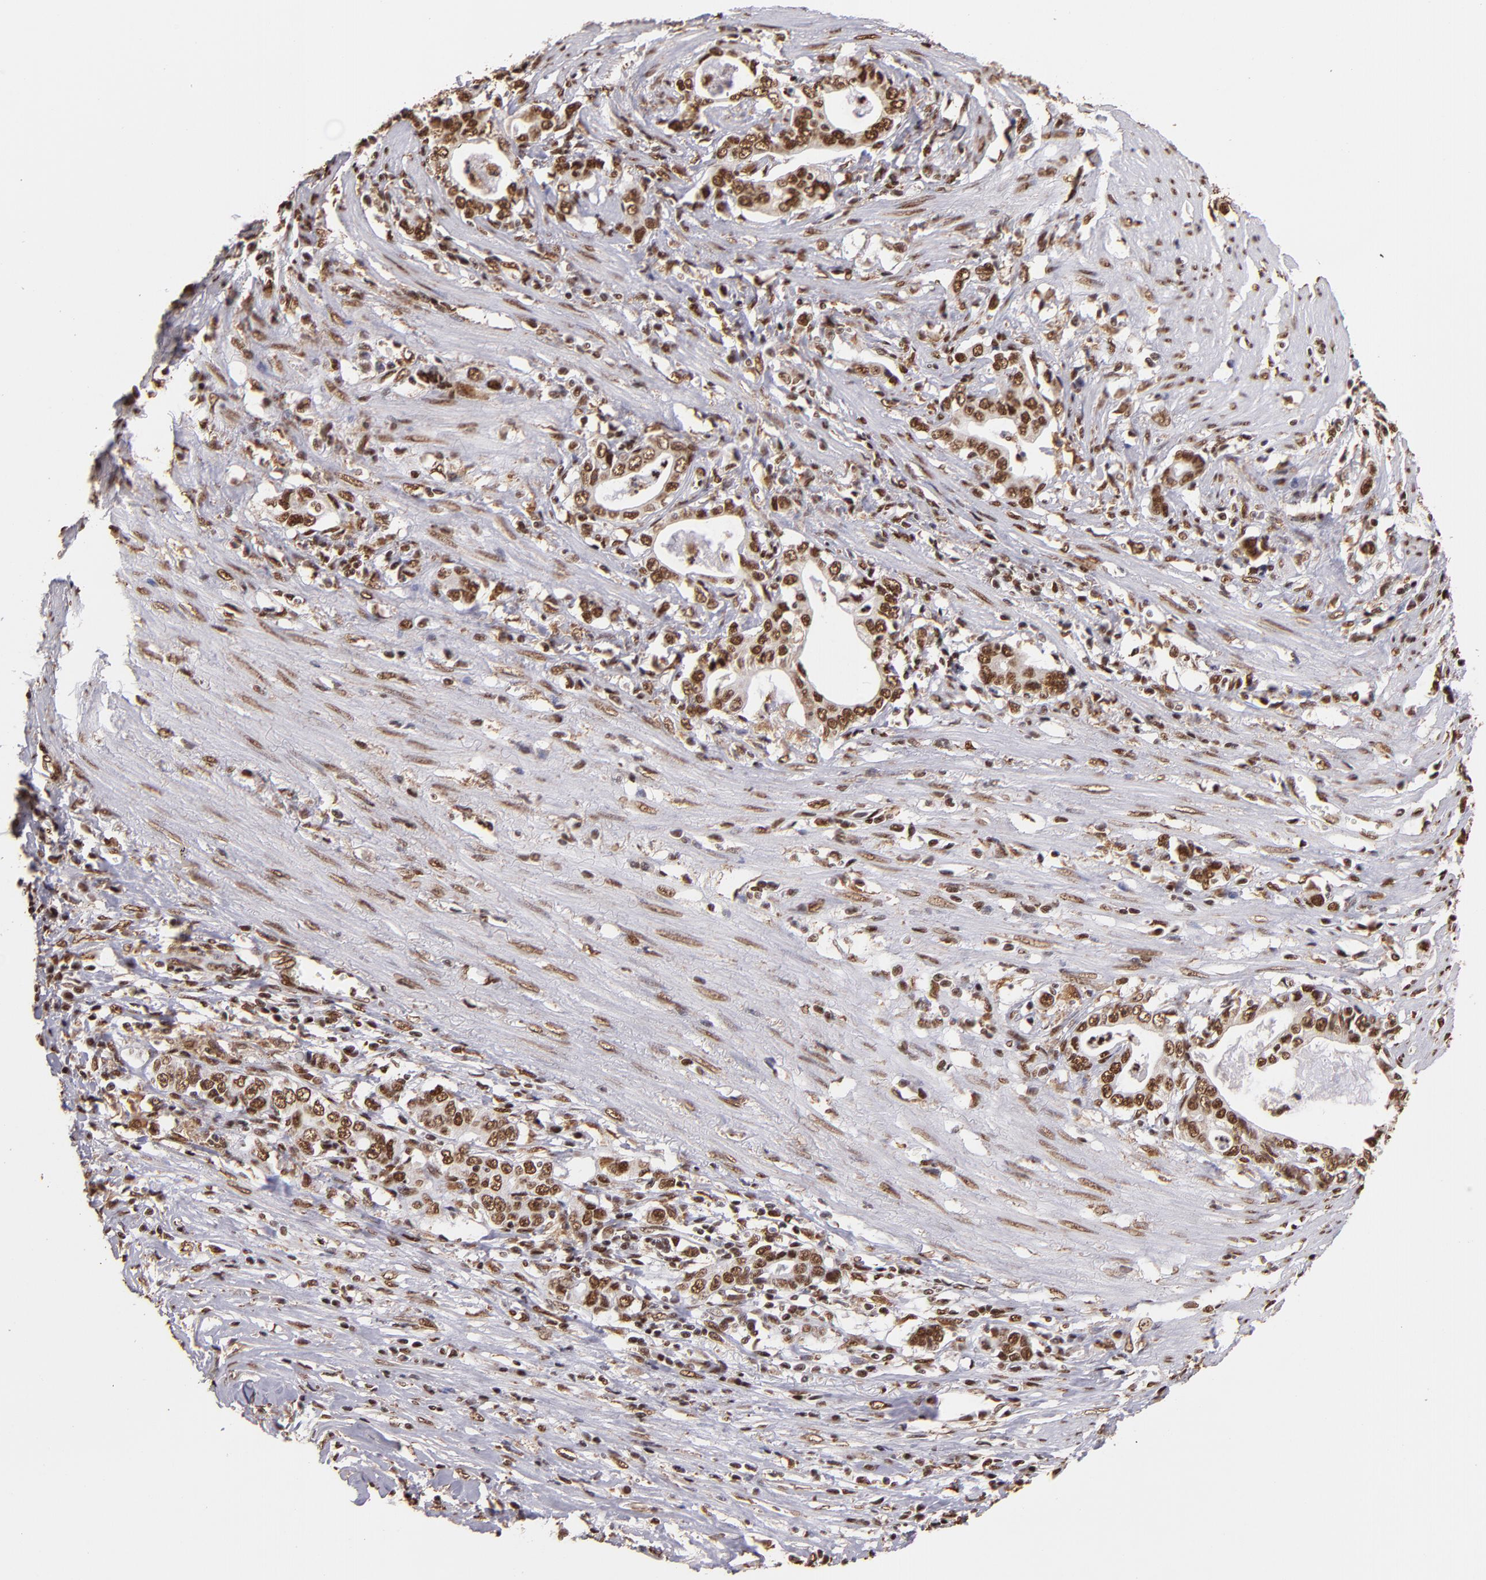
{"staining": {"intensity": "moderate", "quantity": ">75%", "location": "cytoplasmic/membranous,nuclear"}, "tissue": "stomach cancer", "cell_type": "Tumor cells", "image_type": "cancer", "snomed": [{"axis": "morphology", "description": "Adenocarcinoma, NOS"}, {"axis": "topography", "description": "Stomach, lower"}], "caption": "Immunohistochemistry of human stomach cancer (adenocarcinoma) shows medium levels of moderate cytoplasmic/membranous and nuclear staining in approximately >75% of tumor cells. The staining was performed using DAB (3,3'-diaminobenzidine), with brown indicating positive protein expression. Nuclei are stained blue with hematoxylin.", "gene": "SP1", "patient": {"sex": "female", "age": 72}}